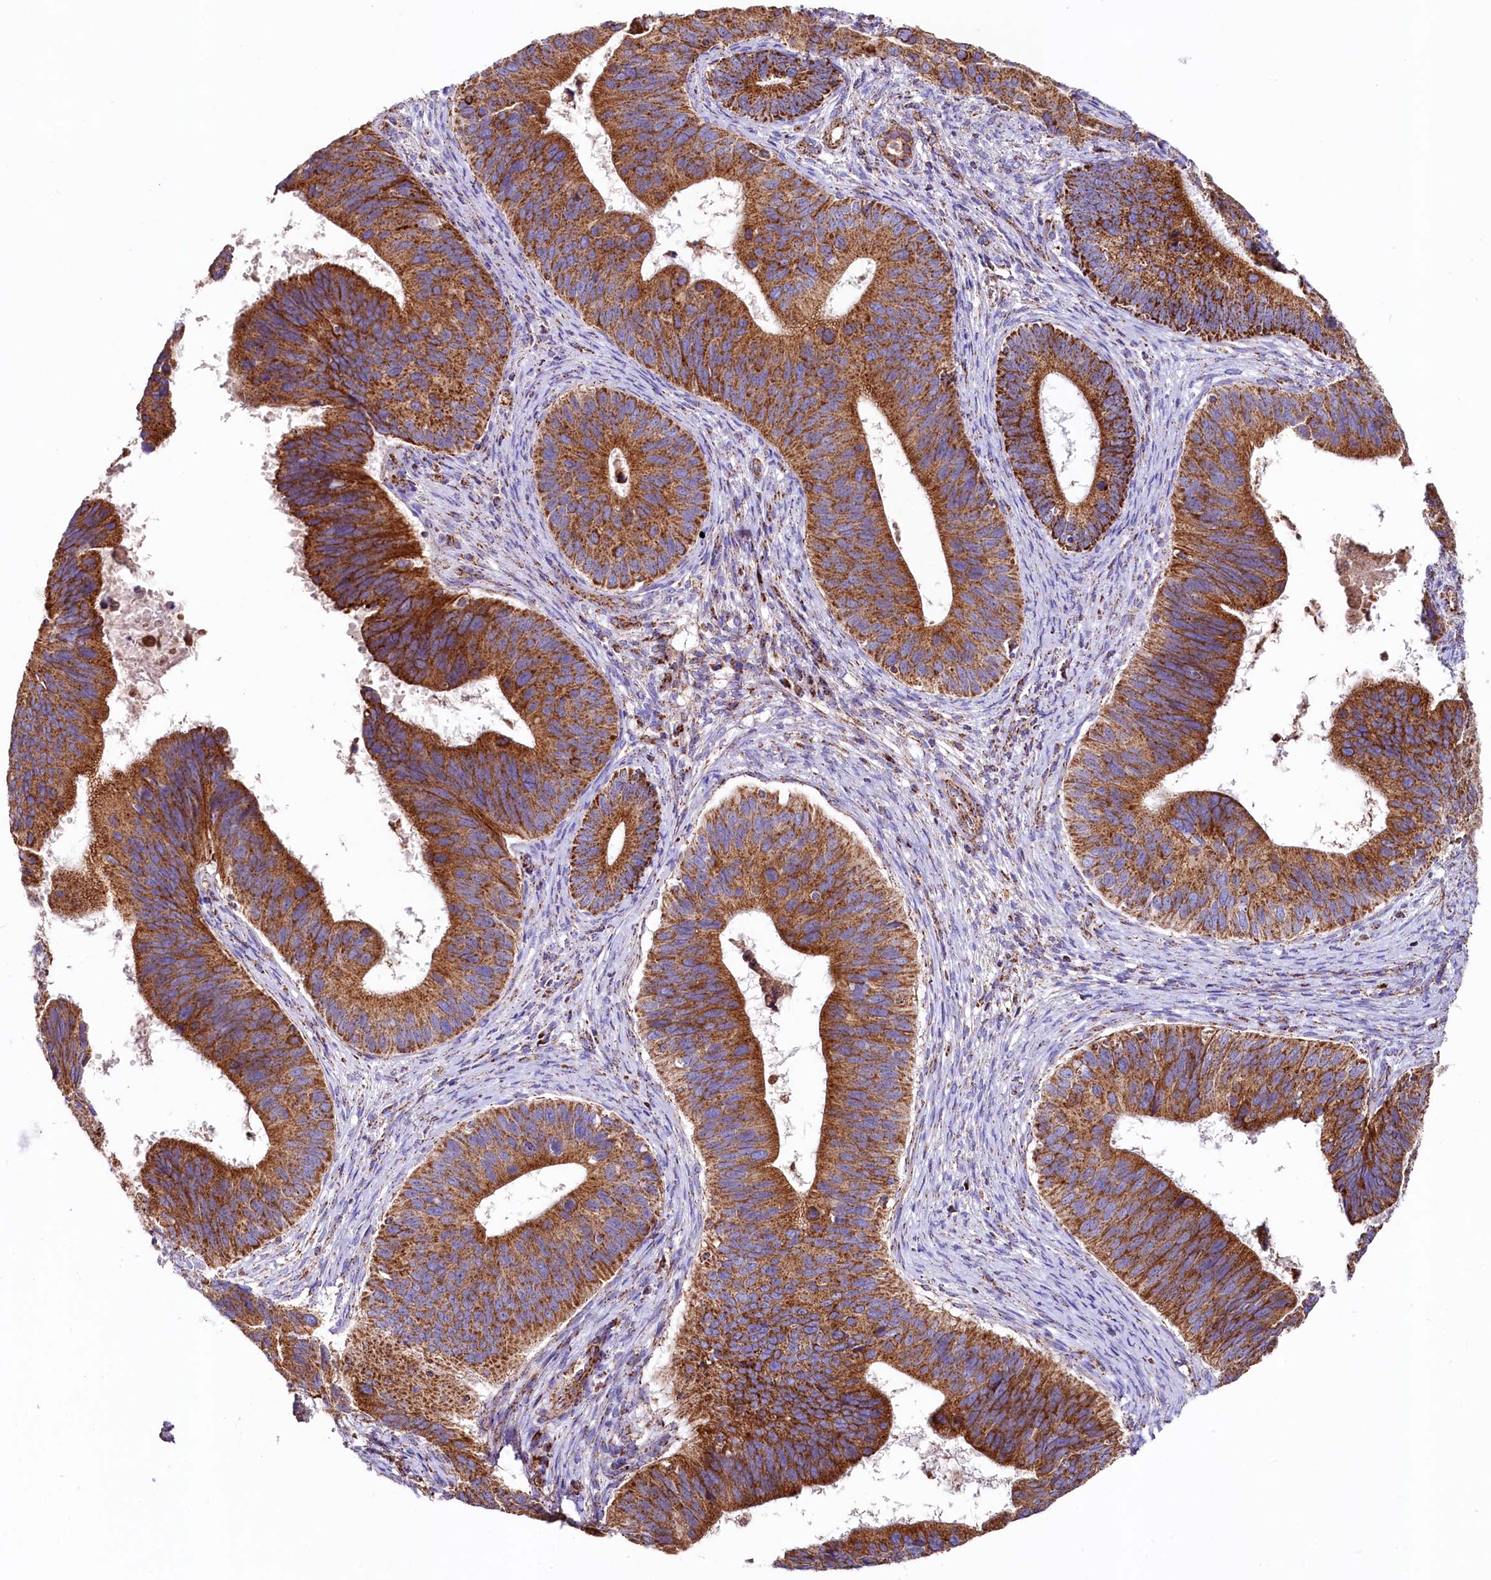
{"staining": {"intensity": "strong", "quantity": ">75%", "location": "cytoplasmic/membranous"}, "tissue": "cervical cancer", "cell_type": "Tumor cells", "image_type": "cancer", "snomed": [{"axis": "morphology", "description": "Adenocarcinoma, NOS"}, {"axis": "topography", "description": "Cervix"}], "caption": "Cervical cancer (adenocarcinoma) stained with a brown dye displays strong cytoplasmic/membranous positive staining in about >75% of tumor cells.", "gene": "APLP2", "patient": {"sex": "female", "age": 42}}